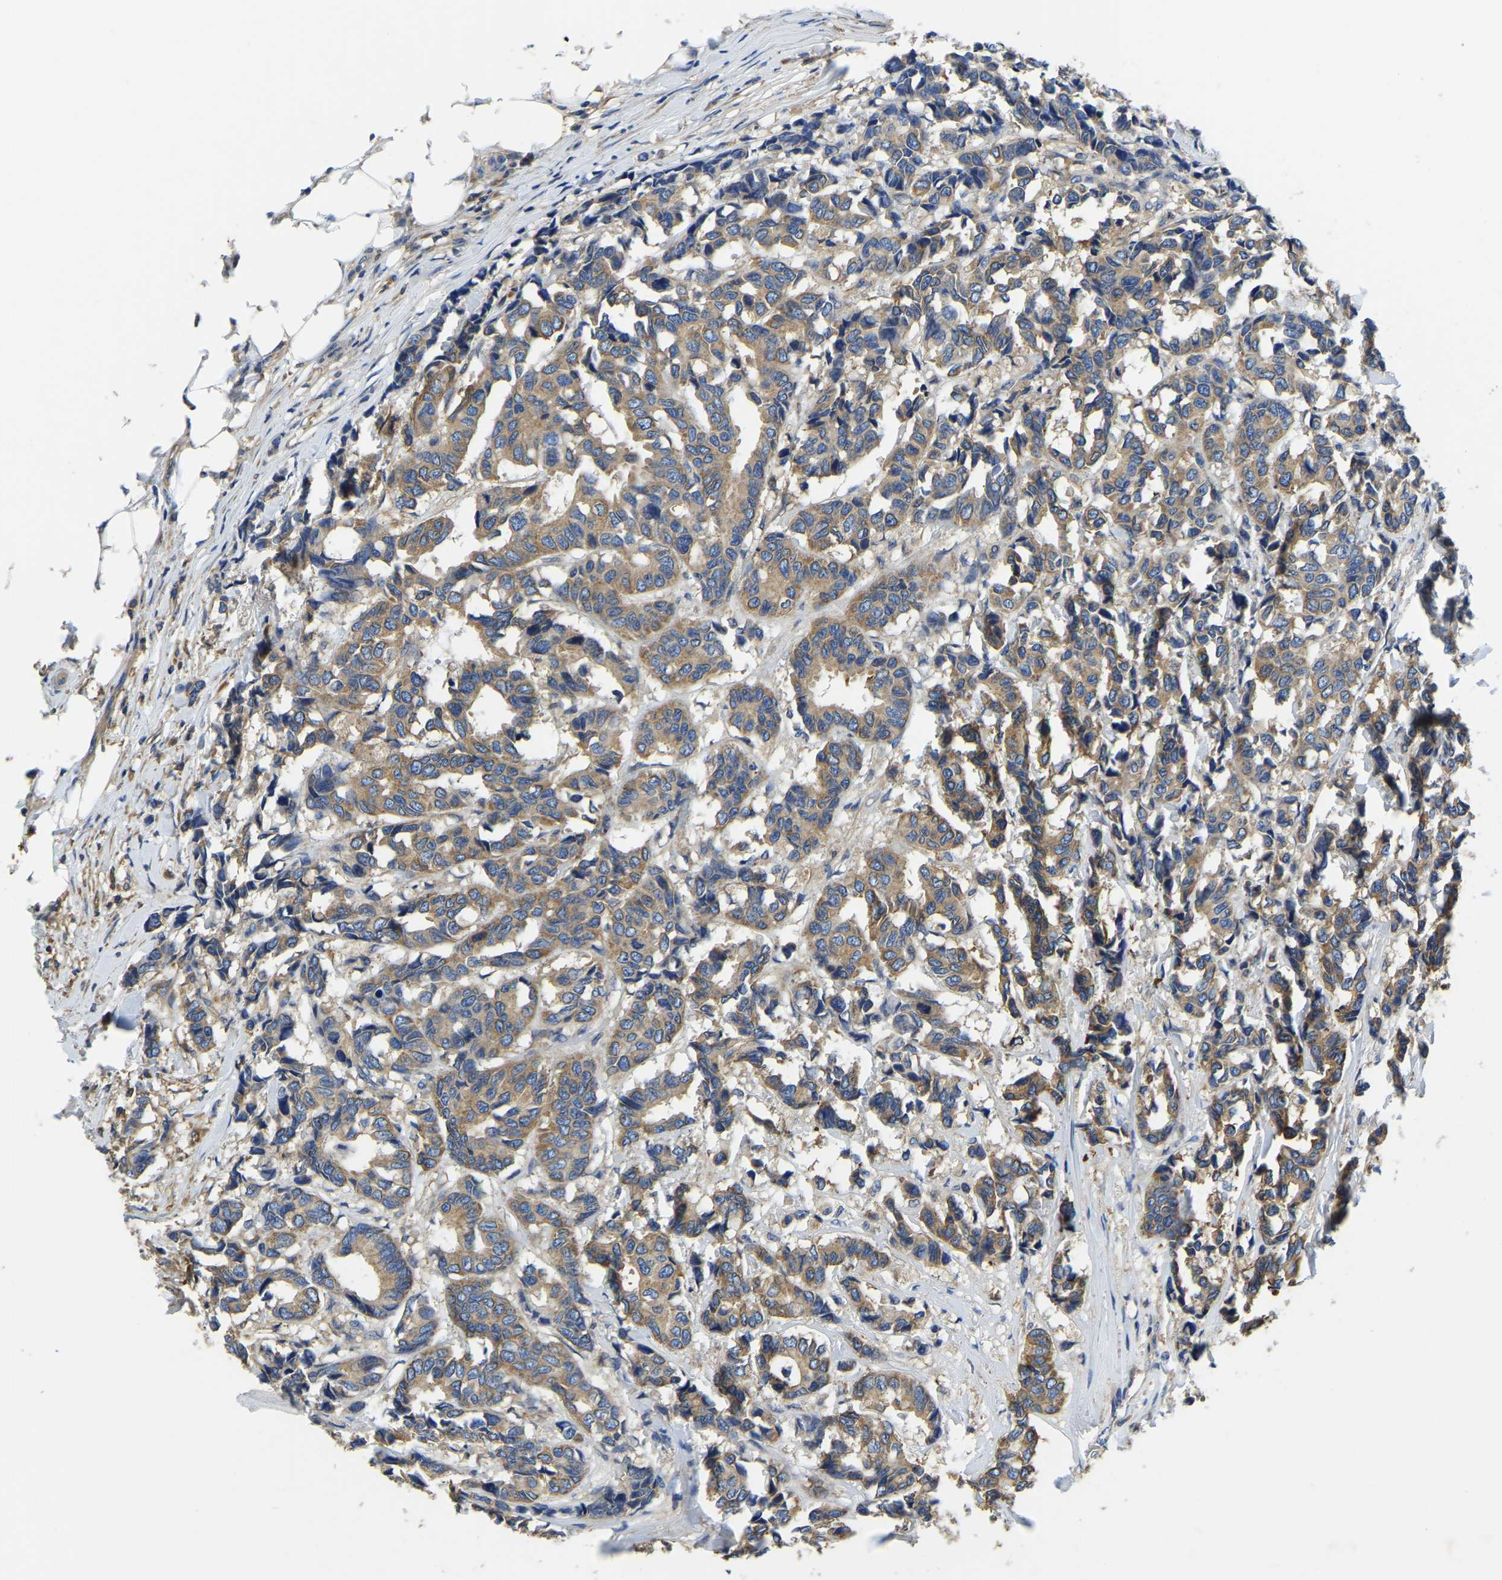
{"staining": {"intensity": "moderate", "quantity": ">75%", "location": "cytoplasmic/membranous"}, "tissue": "breast cancer", "cell_type": "Tumor cells", "image_type": "cancer", "snomed": [{"axis": "morphology", "description": "Duct carcinoma"}, {"axis": "topography", "description": "Breast"}], "caption": "Immunohistochemistry of breast cancer displays medium levels of moderate cytoplasmic/membranous expression in about >75% of tumor cells. Nuclei are stained in blue.", "gene": "STAT2", "patient": {"sex": "female", "age": 87}}